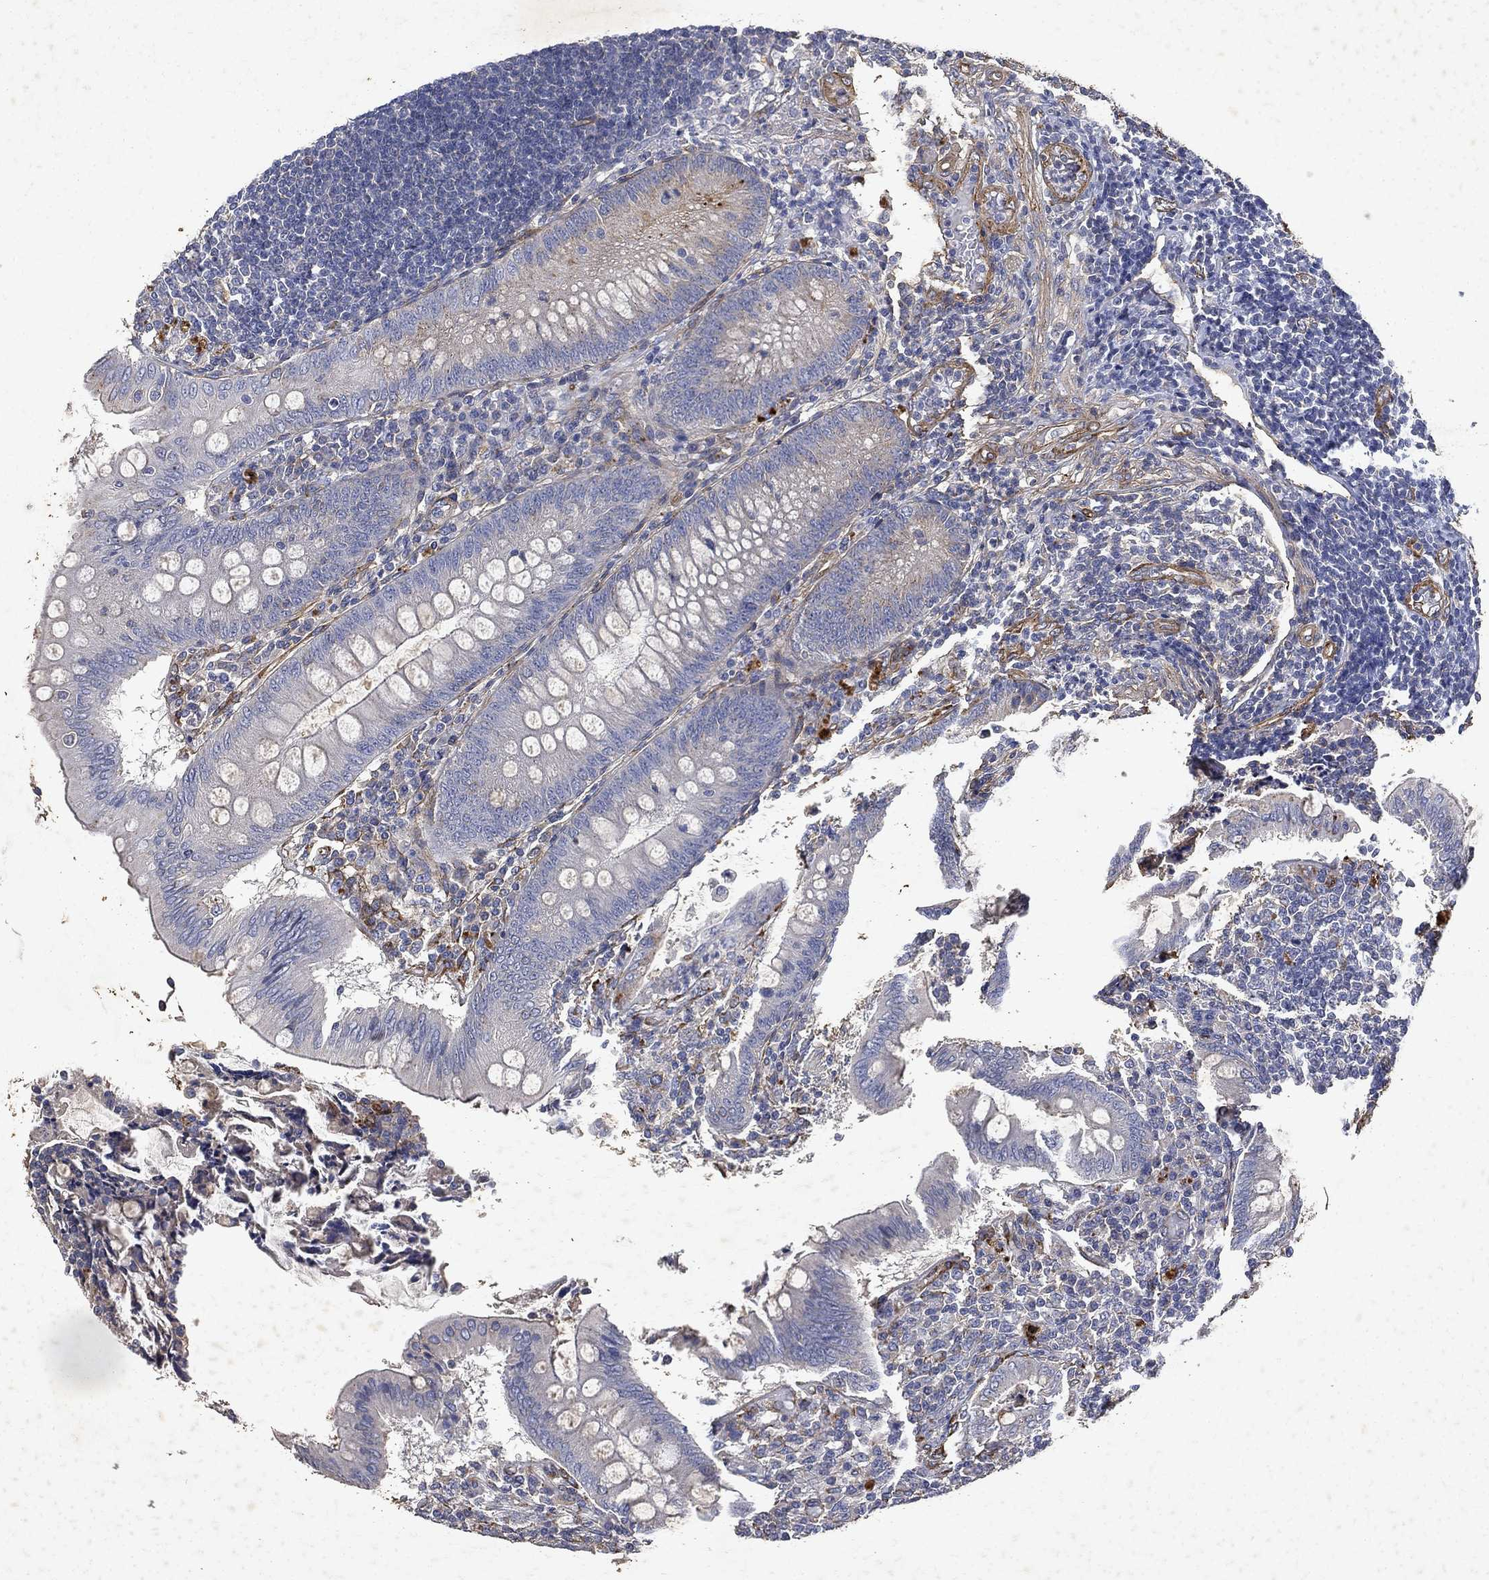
{"staining": {"intensity": "negative", "quantity": "none", "location": "none"}, "tissue": "appendix", "cell_type": "Glandular cells", "image_type": "normal", "snomed": [{"axis": "morphology", "description": "Normal tissue, NOS"}, {"axis": "morphology", "description": "Inflammation, NOS"}, {"axis": "topography", "description": "Appendix"}], "caption": "DAB immunohistochemical staining of benign appendix shows no significant expression in glandular cells. (DAB (3,3'-diaminobenzidine) IHC with hematoxylin counter stain).", "gene": "COL4A2", "patient": {"sex": "male", "age": 16}}